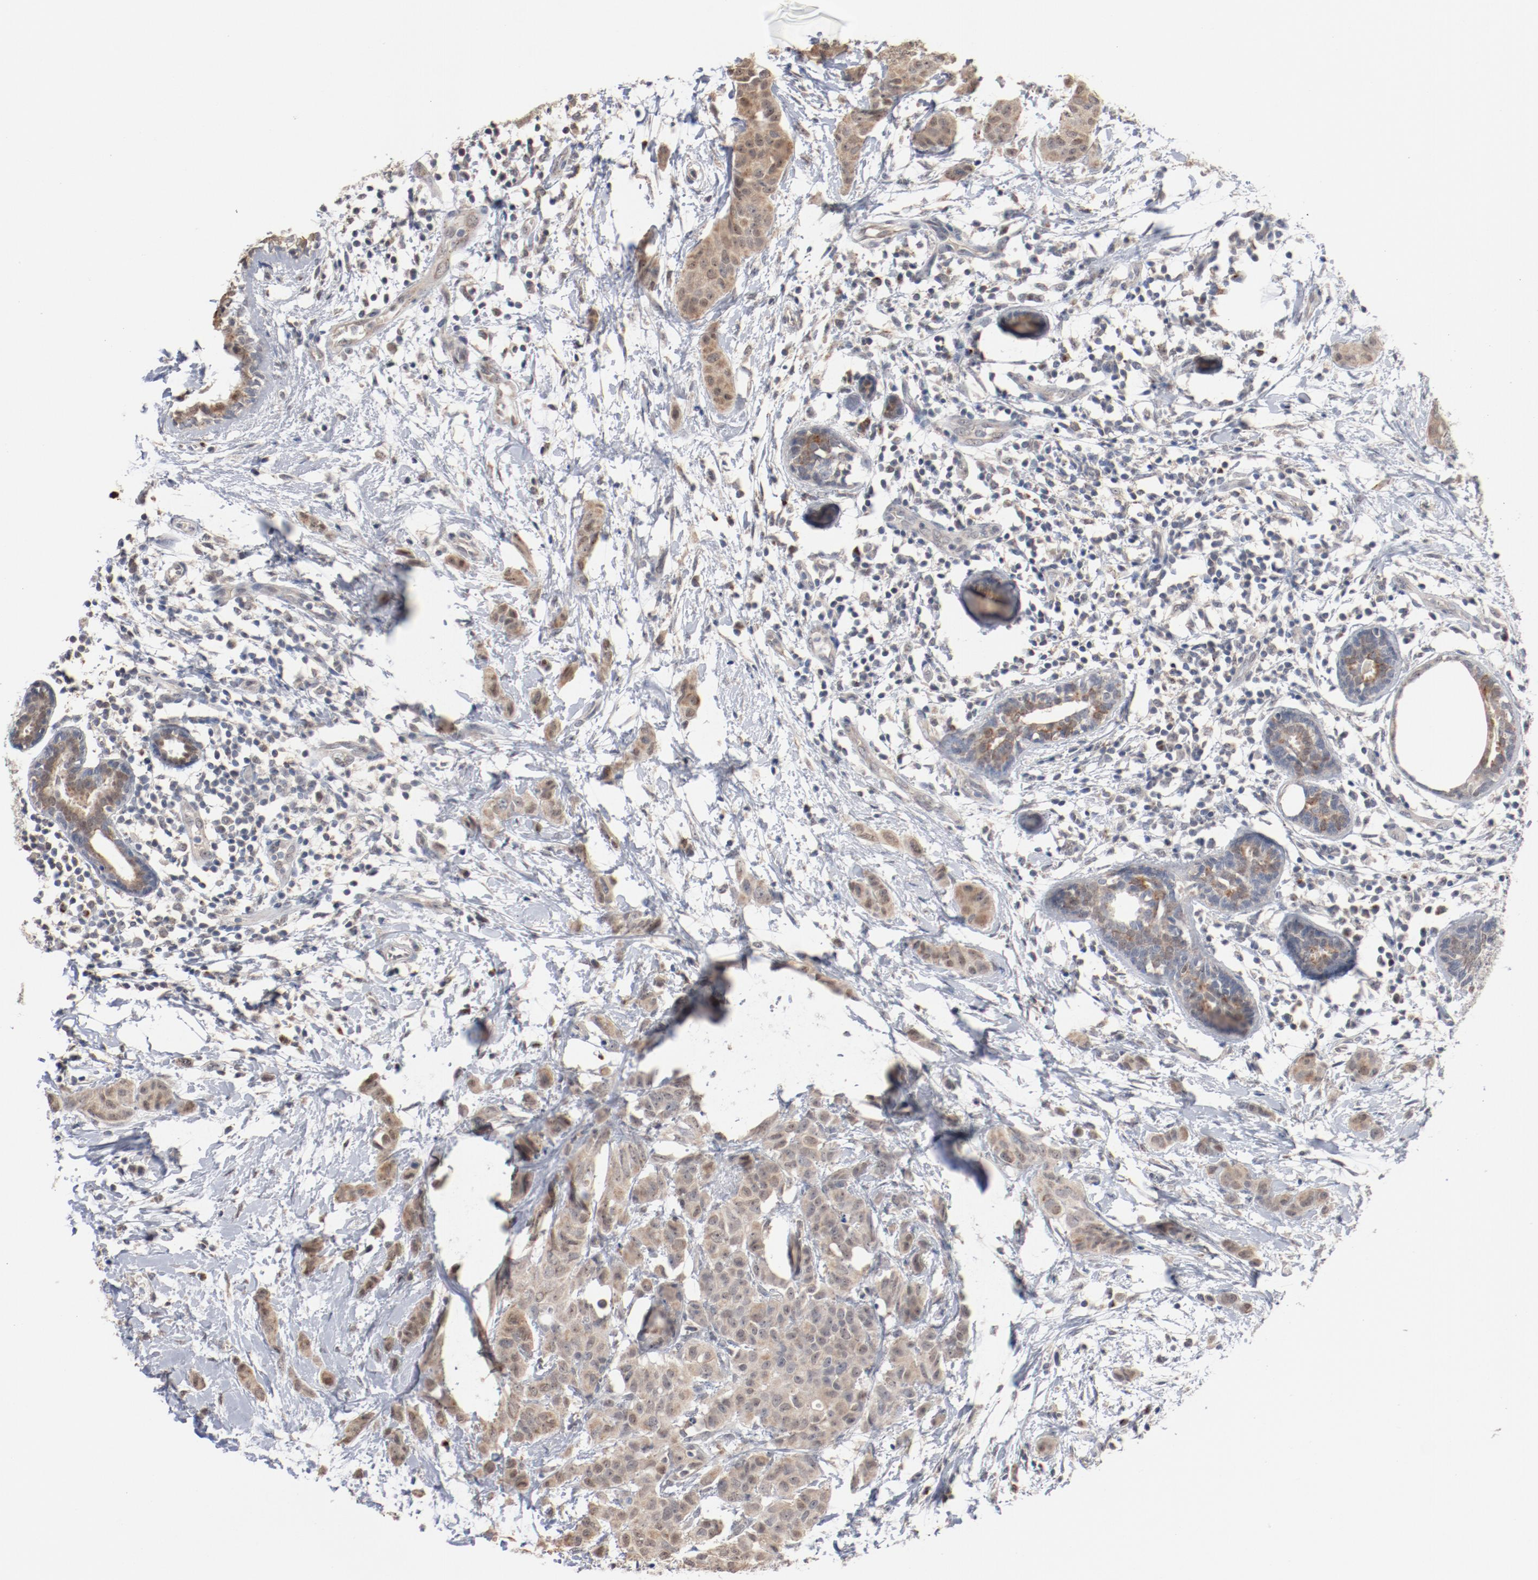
{"staining": {"intensity": "weak", "quantity": ">75%", "location": "cytoplasmic/membranous"}, "tissue": "breast cancer", "cell_type": "Tumor cells", "image_type": "cancer", "snomed": [{"axis": "morphology", "description": "Duct carcinoma"}, {"axis": "topography", "description": "Breast"}], "caption": "Breast infiltrating ductal carcinoma tissue reveals weak cytoplasmic/membranous positivity in approximately >75% of tumor cells (Stains: DAB (3,3'-diaminobenzidine) in brown, nuclei in blue, Microscopy: brightfield microscopy at high magnification).", "gene": "ERICH1", "patient": {"sex": "female", "age": 40}}